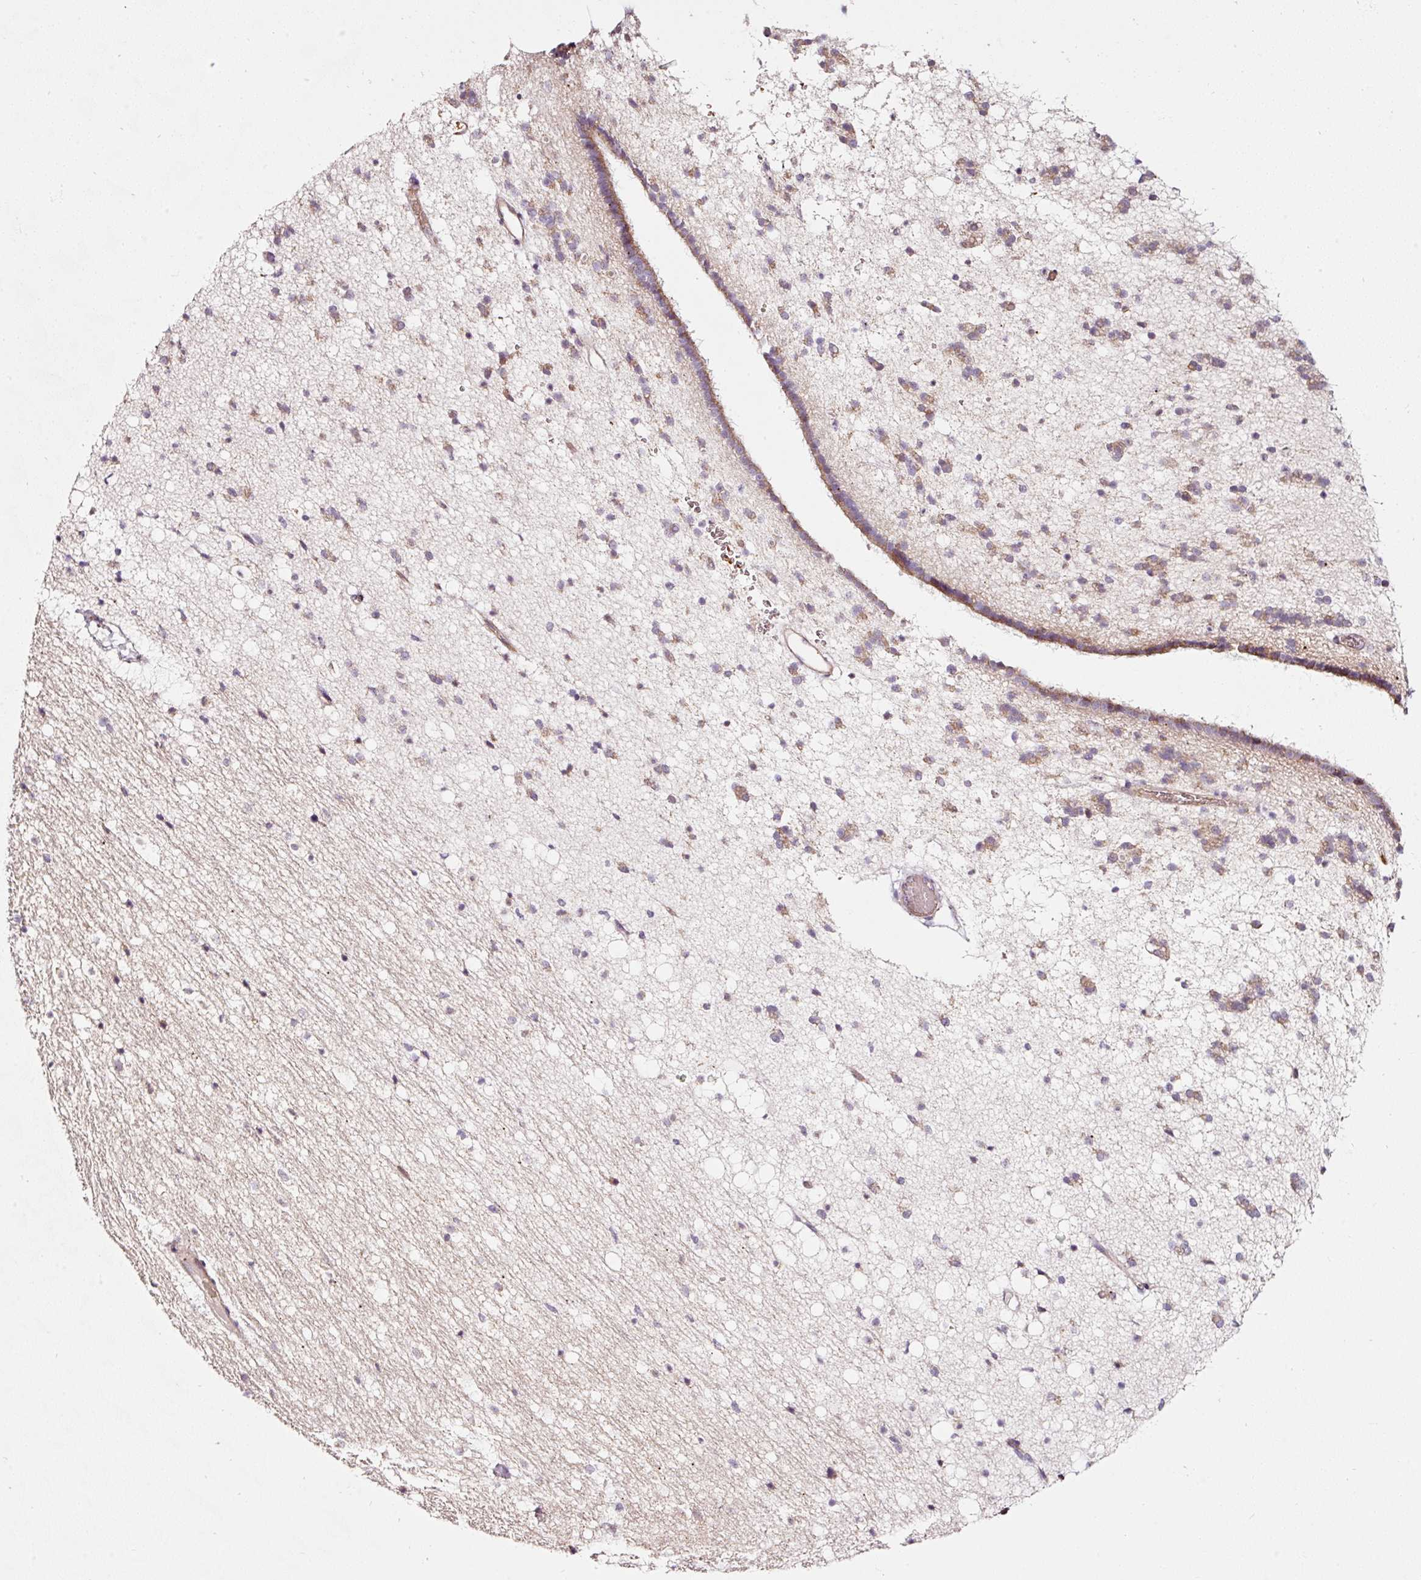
{"staining": {"intensity": "weak", "quantity": "25%-75%", "location": "cytoplasmic/membranous"}, "tissue": "caudate", "cell_type": "Glial cells", "image_type": "normal", "snomed": [{"axis": "morphology", "description": "Normal tissue, NOS"}, {"axis": "topography", "description": "Lateral ventricle wall"}], "caption": "A brown stain labels weak cytoplasmic/membranous positivity of a protein in glial cells of unremarkable caudate.", "gene": "ZNF460", "patient": {"sex": "male", "age": 37}}